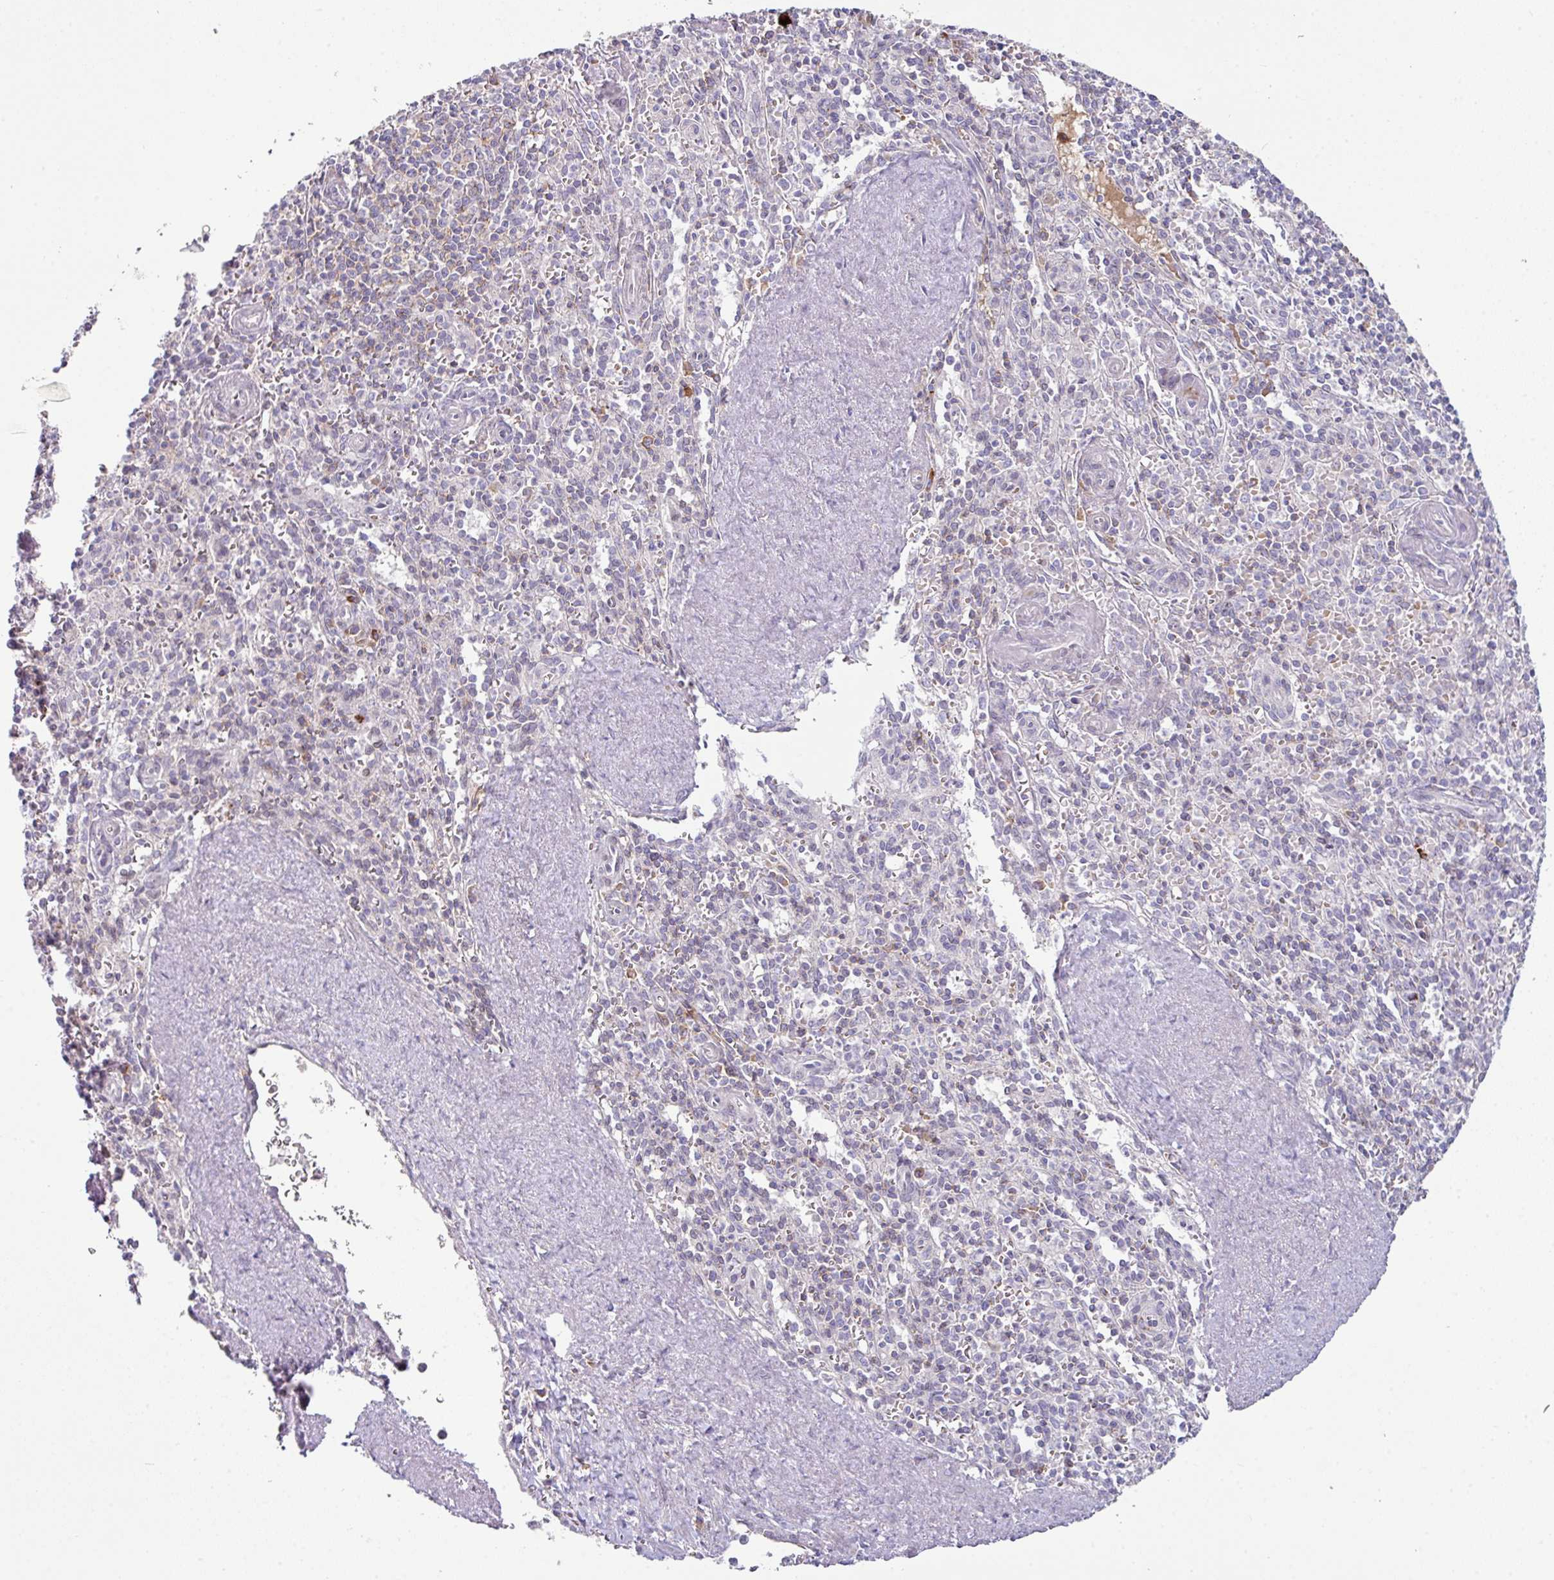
{"staining": {"intensity": "negative", "quantity": "none", "location": "none"}, "tissue": "spleen", "cell_type": "Cells in red pulp", "image_type": "normal", "snomed": [{"axis": "morphology", "description": "Normal tissue, NOS"}, {"axis": "topography", "description": "Spleen"}], "caption": "Spleen was stained to show a protein in brown. There is no significant expression in cells in red pulp. The staining is performed using DAB (3,3'-diaminobenzidine) brown chromogen with nuclei counter-stained in using hematoxylin.", "gene": "SLAMF6", "patient": {"sex": "female", "age": 70}}